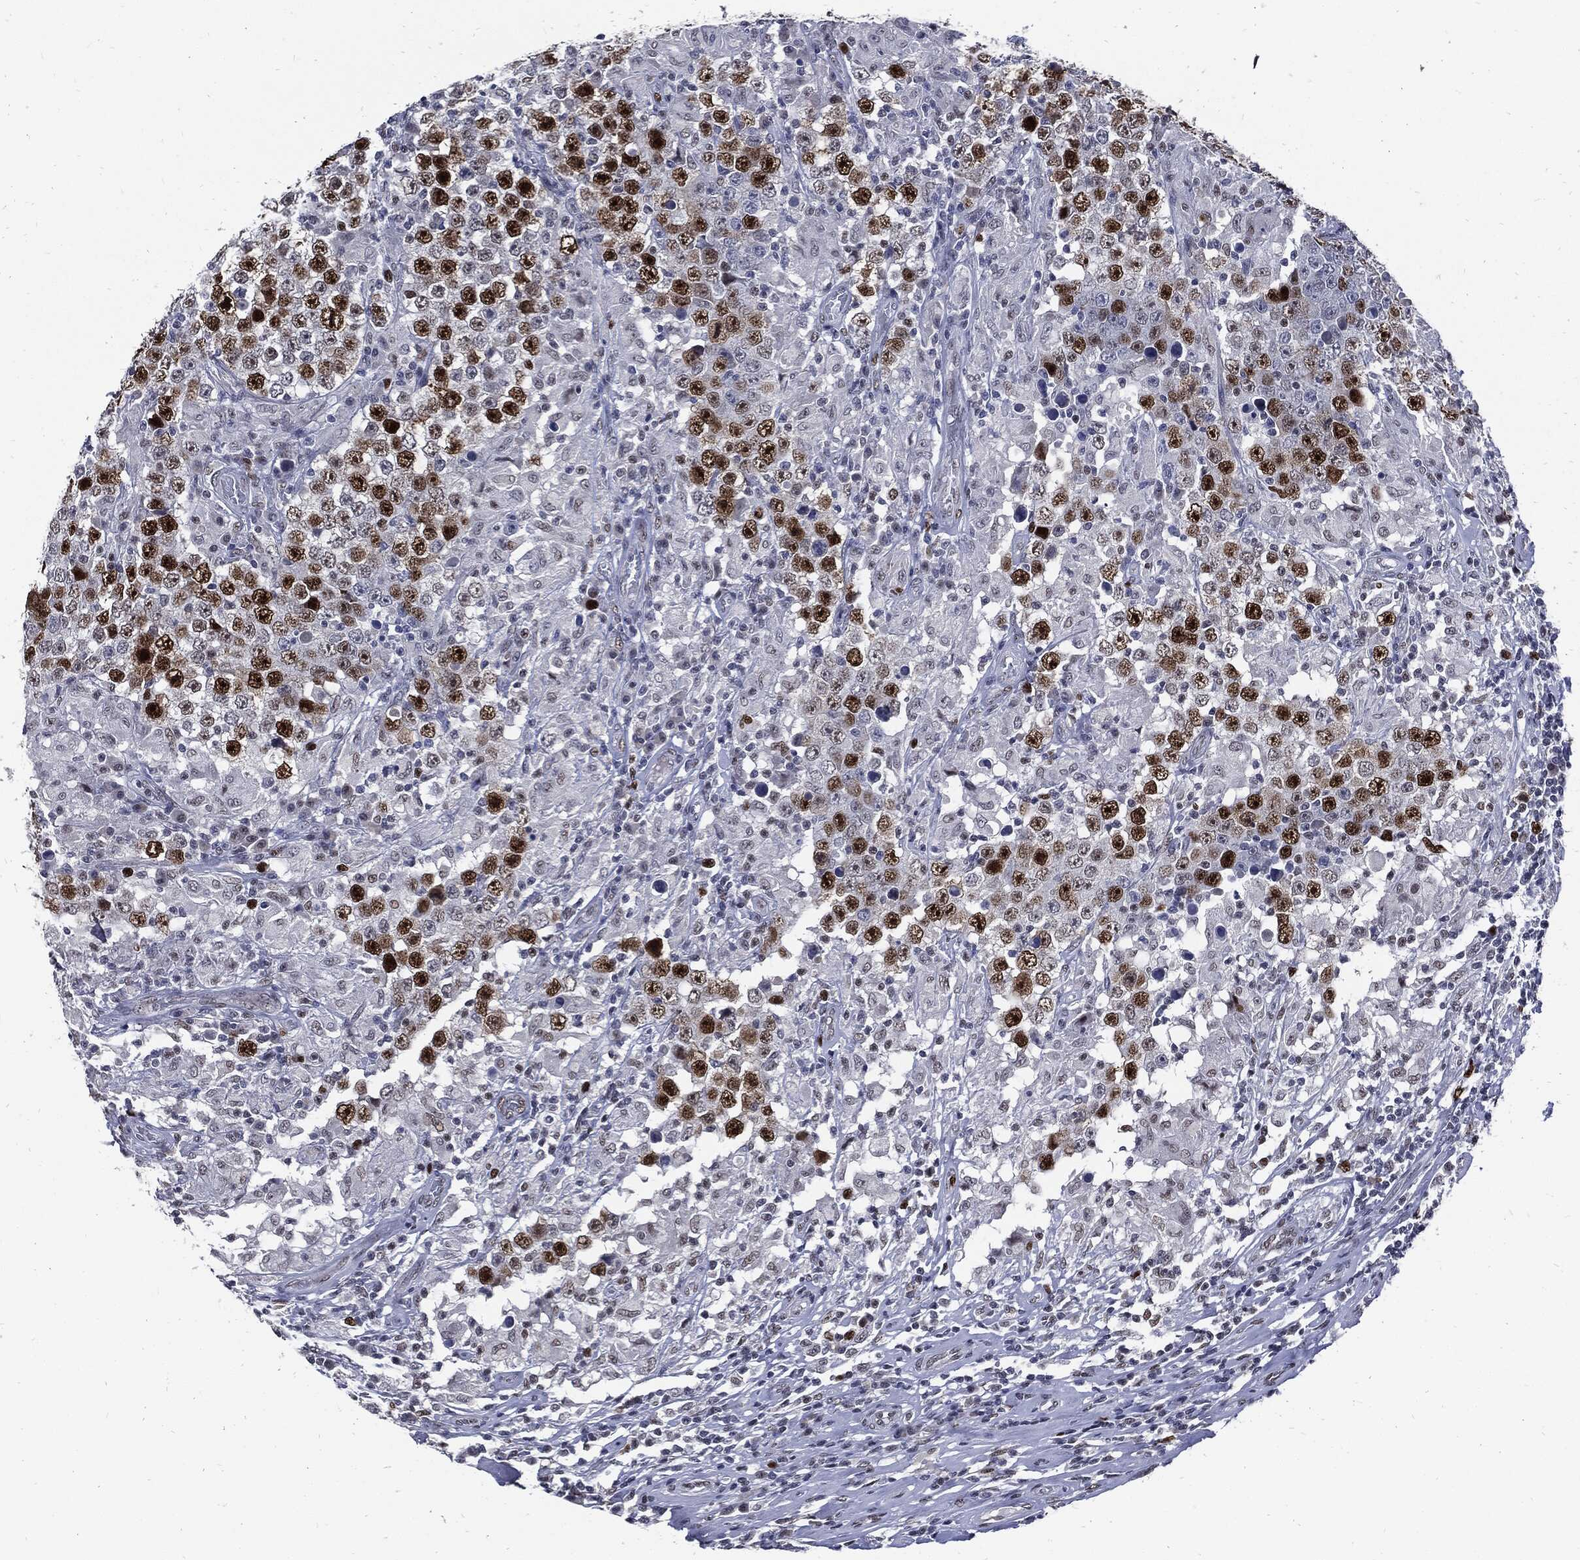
{"staining": {"intensity": "strong", "quantity": "25%-75%", "location": "nuclear"}, "tissue": "testis cancer", "cell_type": "Tumor cells", "image_type": "cancer", "snomed": [{"axis": "morphology", "description": "Seminoma, NOS"}, {"axis": "morphology", "description": "Carcinoma, Embryonal, NOS"}, {"axis": "topography", "description": "Testis"}], "caption": "Protein staining displays strong nuclear expression in about 25%-75% of tumor cells in testis cancer (embryonal carcinoma).", "gene": "NBN", "patient": {"sex": "male", "age": 41}}